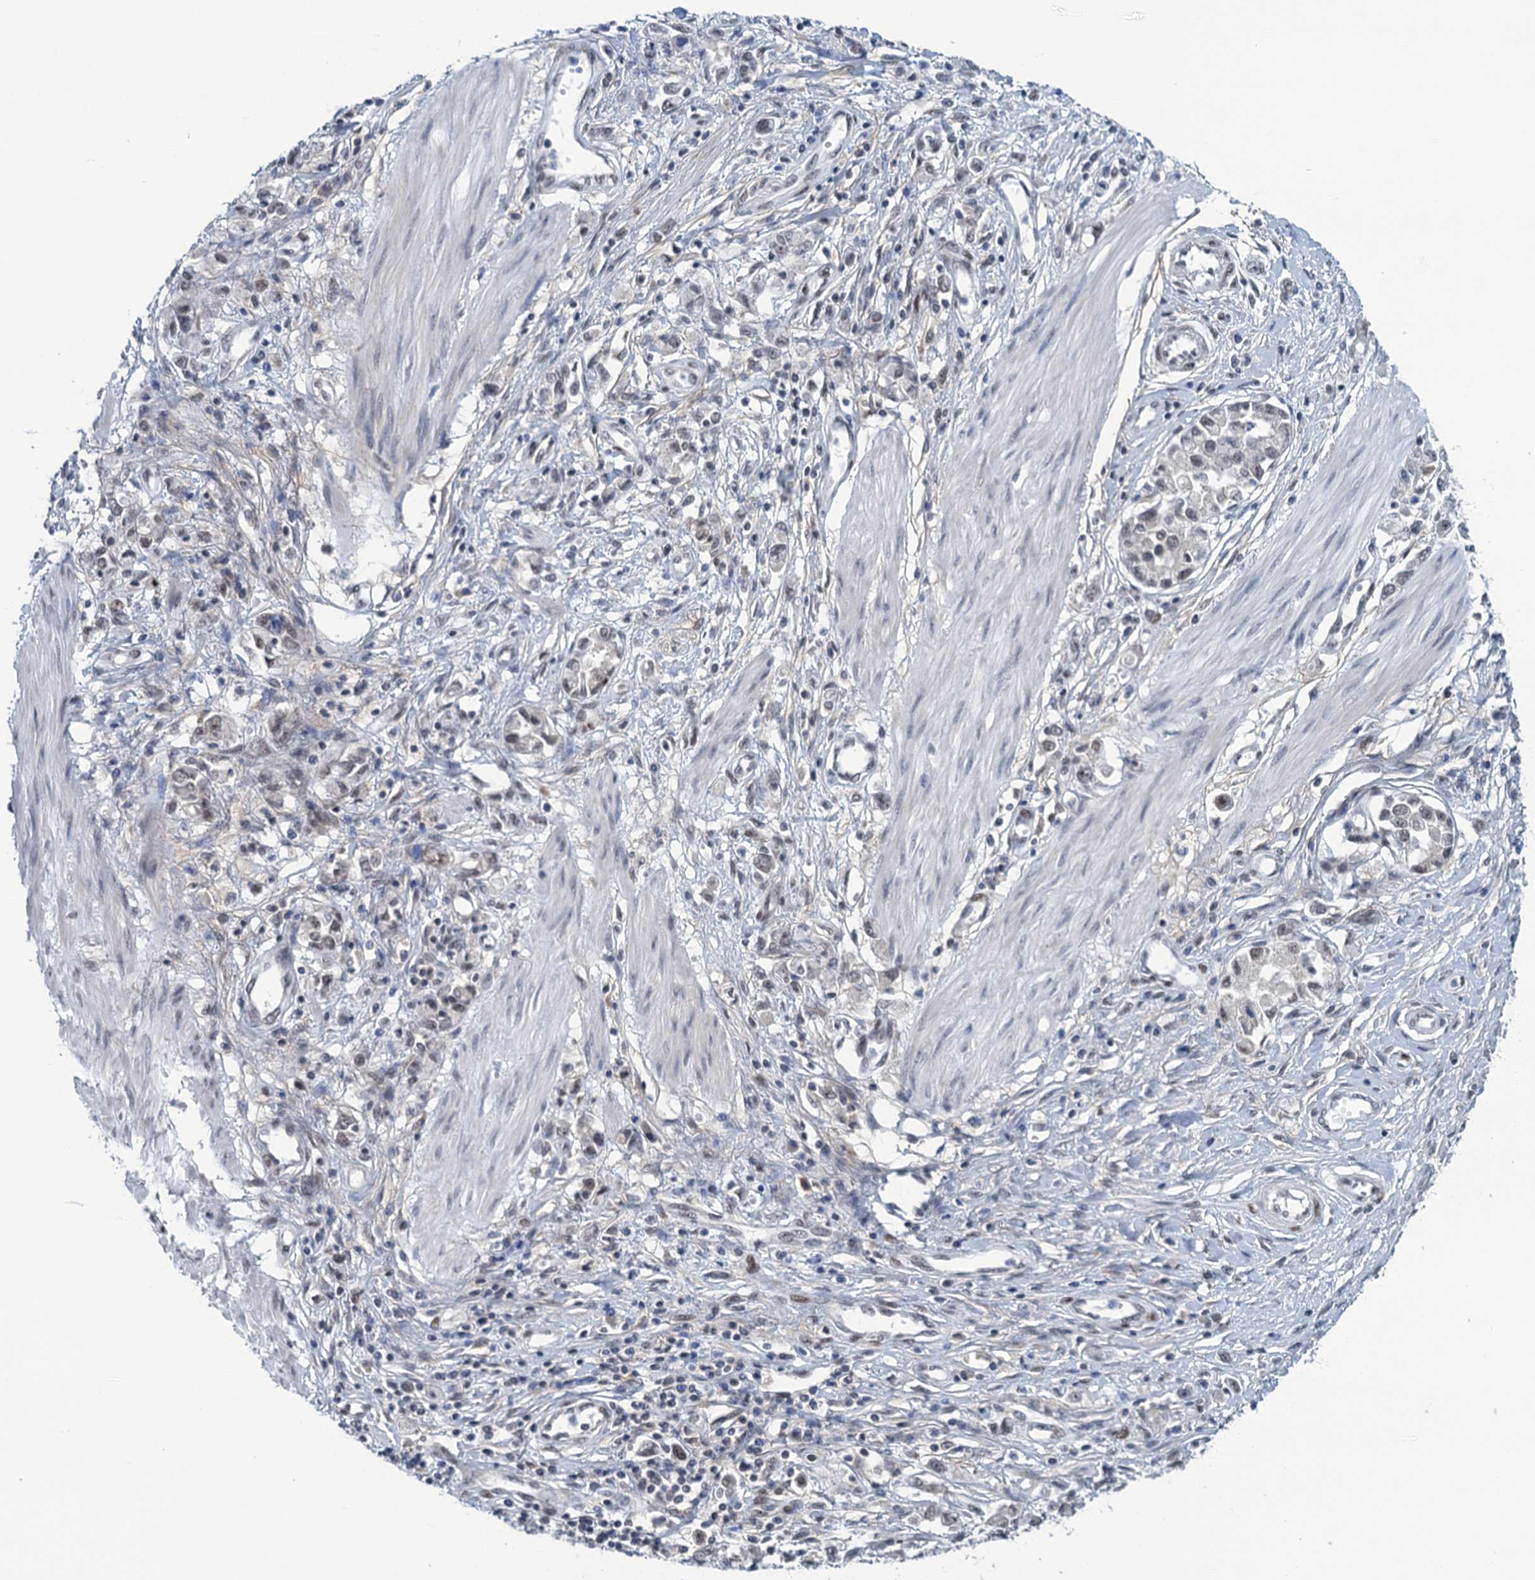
{"staining": {"intensity": "weak", "quantity": ">75%", "location": "nuclear"}, "tissue": "stomach cancer", "cell_type": "Tumor cells", "image_type": "cancer", "snomed": [{"axis": "morphology", "description": "Adenocarcinoma, NOS"}, {"axis": "topography", "description": "Stomach"}], "caption": "The histopathology image reveals immunohistochemical staining of stomach cancer. There is weak nuclear staining is appreciated in approximately >75% of tumor cells. (DAB (3,3'-diaminobenzidine) IHC with brightfield microscopy, high magnification).", "gene": "SAE1", "patient": {"sex": "female", "age": 76}}